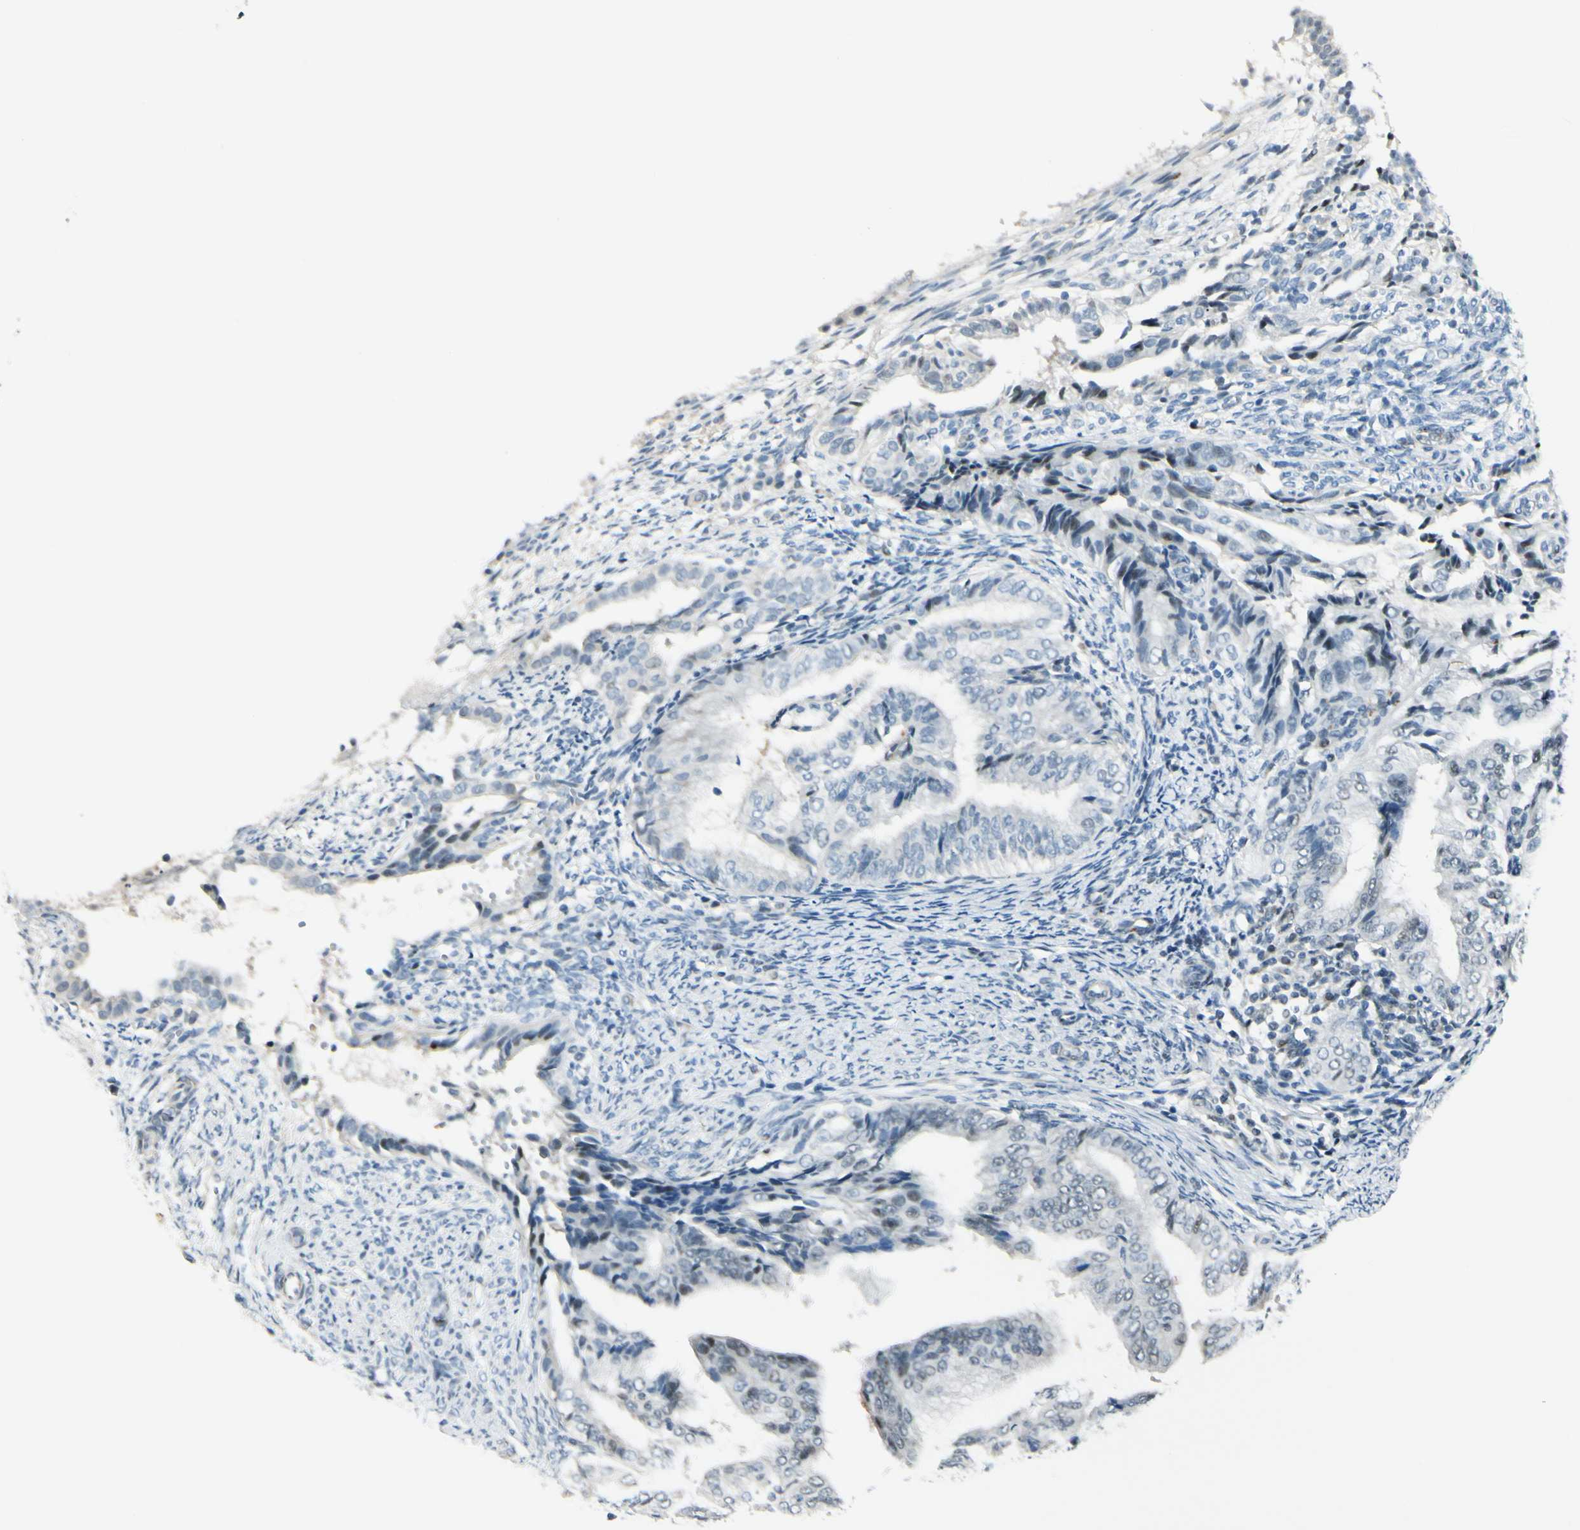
{"staining": {"intensity": "negative", "quantity": "none", "location": "none"}, "tissue": "endometrial cancer", "cell_type": "Tumor cells", "image_type": "cancer", "snomed": [{"axis": "morphology", "description": "Adenocarcinoma, NOS"}, {"axis": "topography", "description": "Endometrium"}], "caption": "IHC image of endometrial adenocarcinoma stained for a protein (brown), which exhibits no staining in tumor cells.", "gene": "B4GALNT1", "patient": {"sex": "female", "age": 58}}